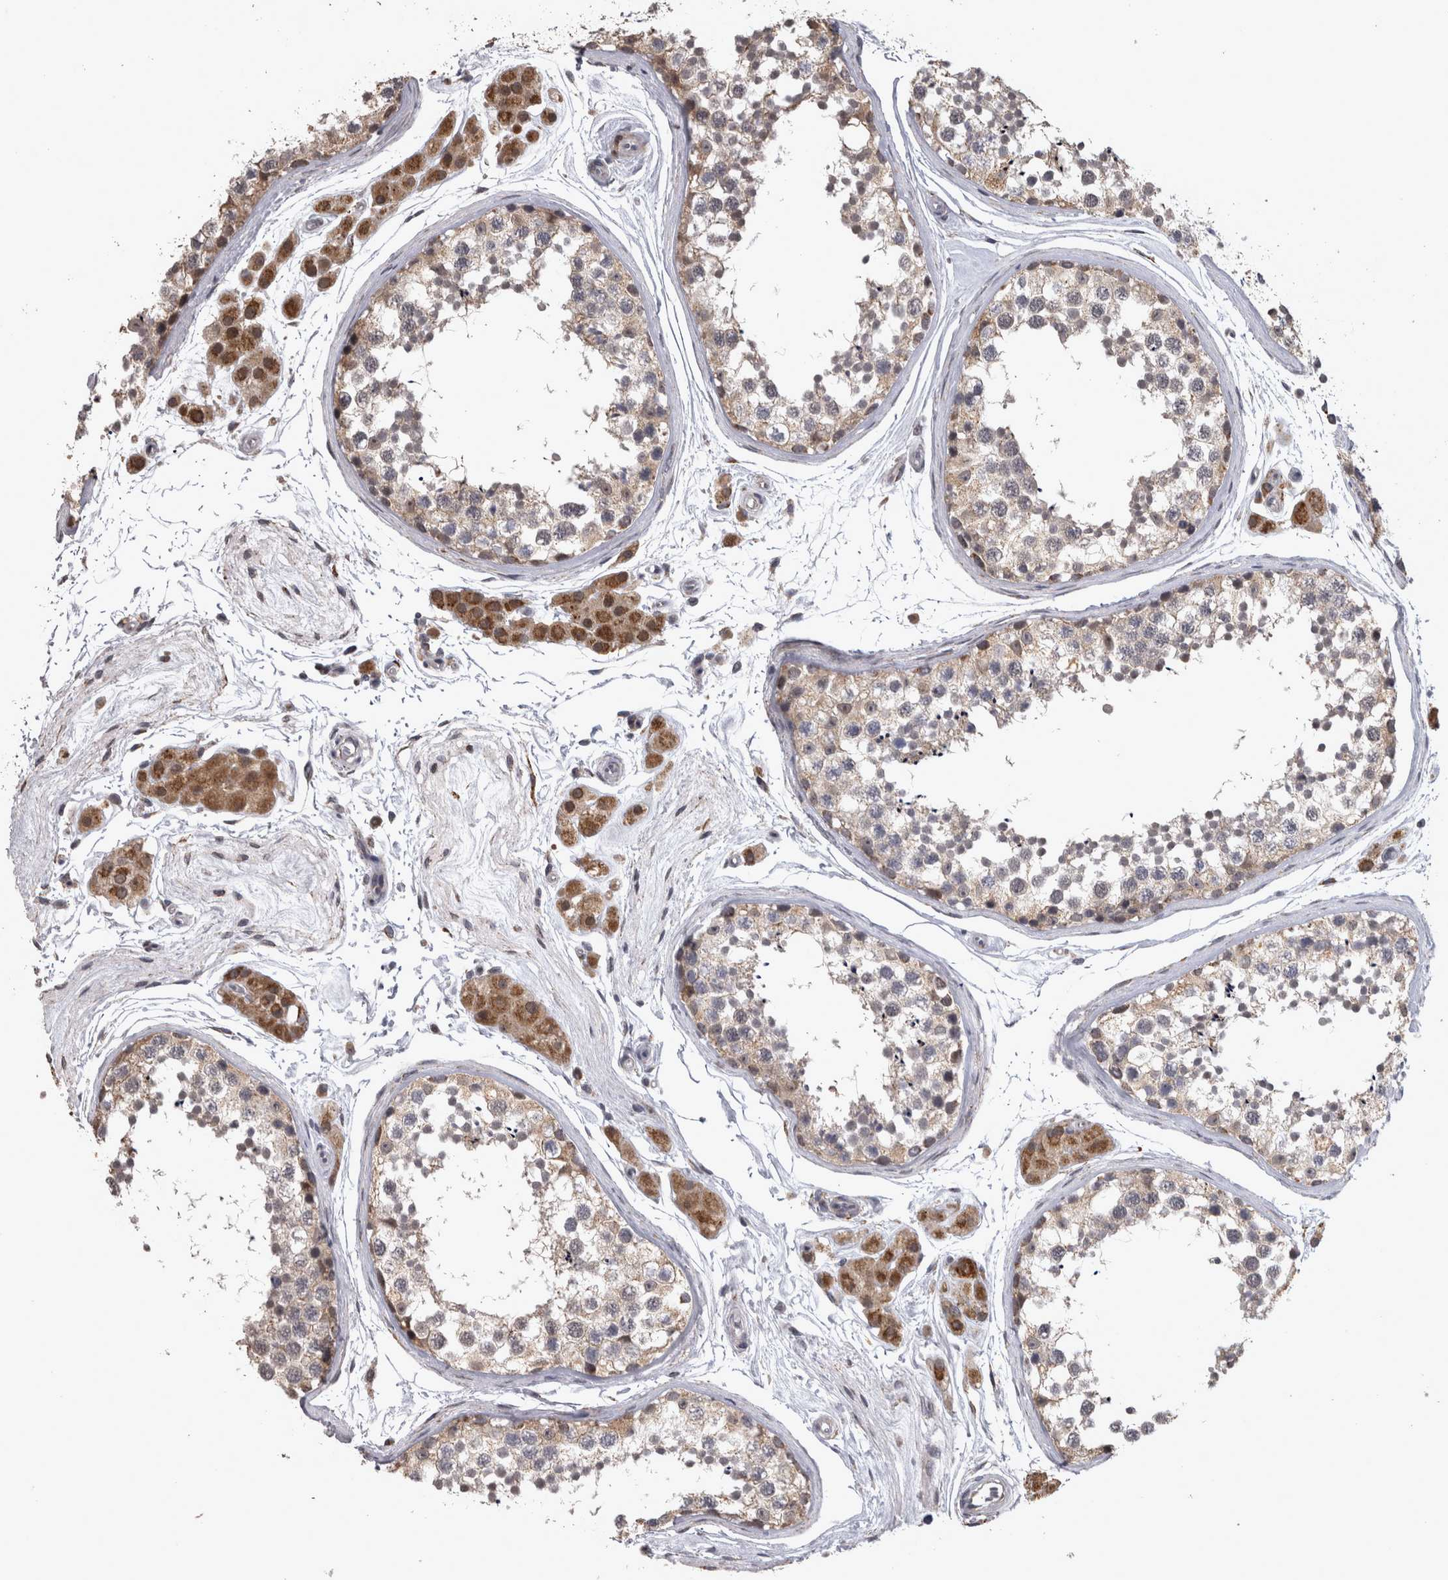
{"staining": {"intensity": "weak", "quantity": "25%-75%", "location": "cytoplasmic/membranous"}, "tissue": "testis", "cell_type": "Cells in seminiferous ducts", "image_type": "normal", "snomed": [{"axis": "morphology", "description": "Normal tissue, NOS"}, {"axis": "topography", "description": "Testis"}], "caption": "Weak cytoplasmic/membranous protein expression is identified in approximately 25%-75% of cells in seminiferous ducts in testis. (Brightfield microscopy of DAB IHC at high magnification).", "gene": "DBT", "patient": {"sex": "male", "age": 56}}